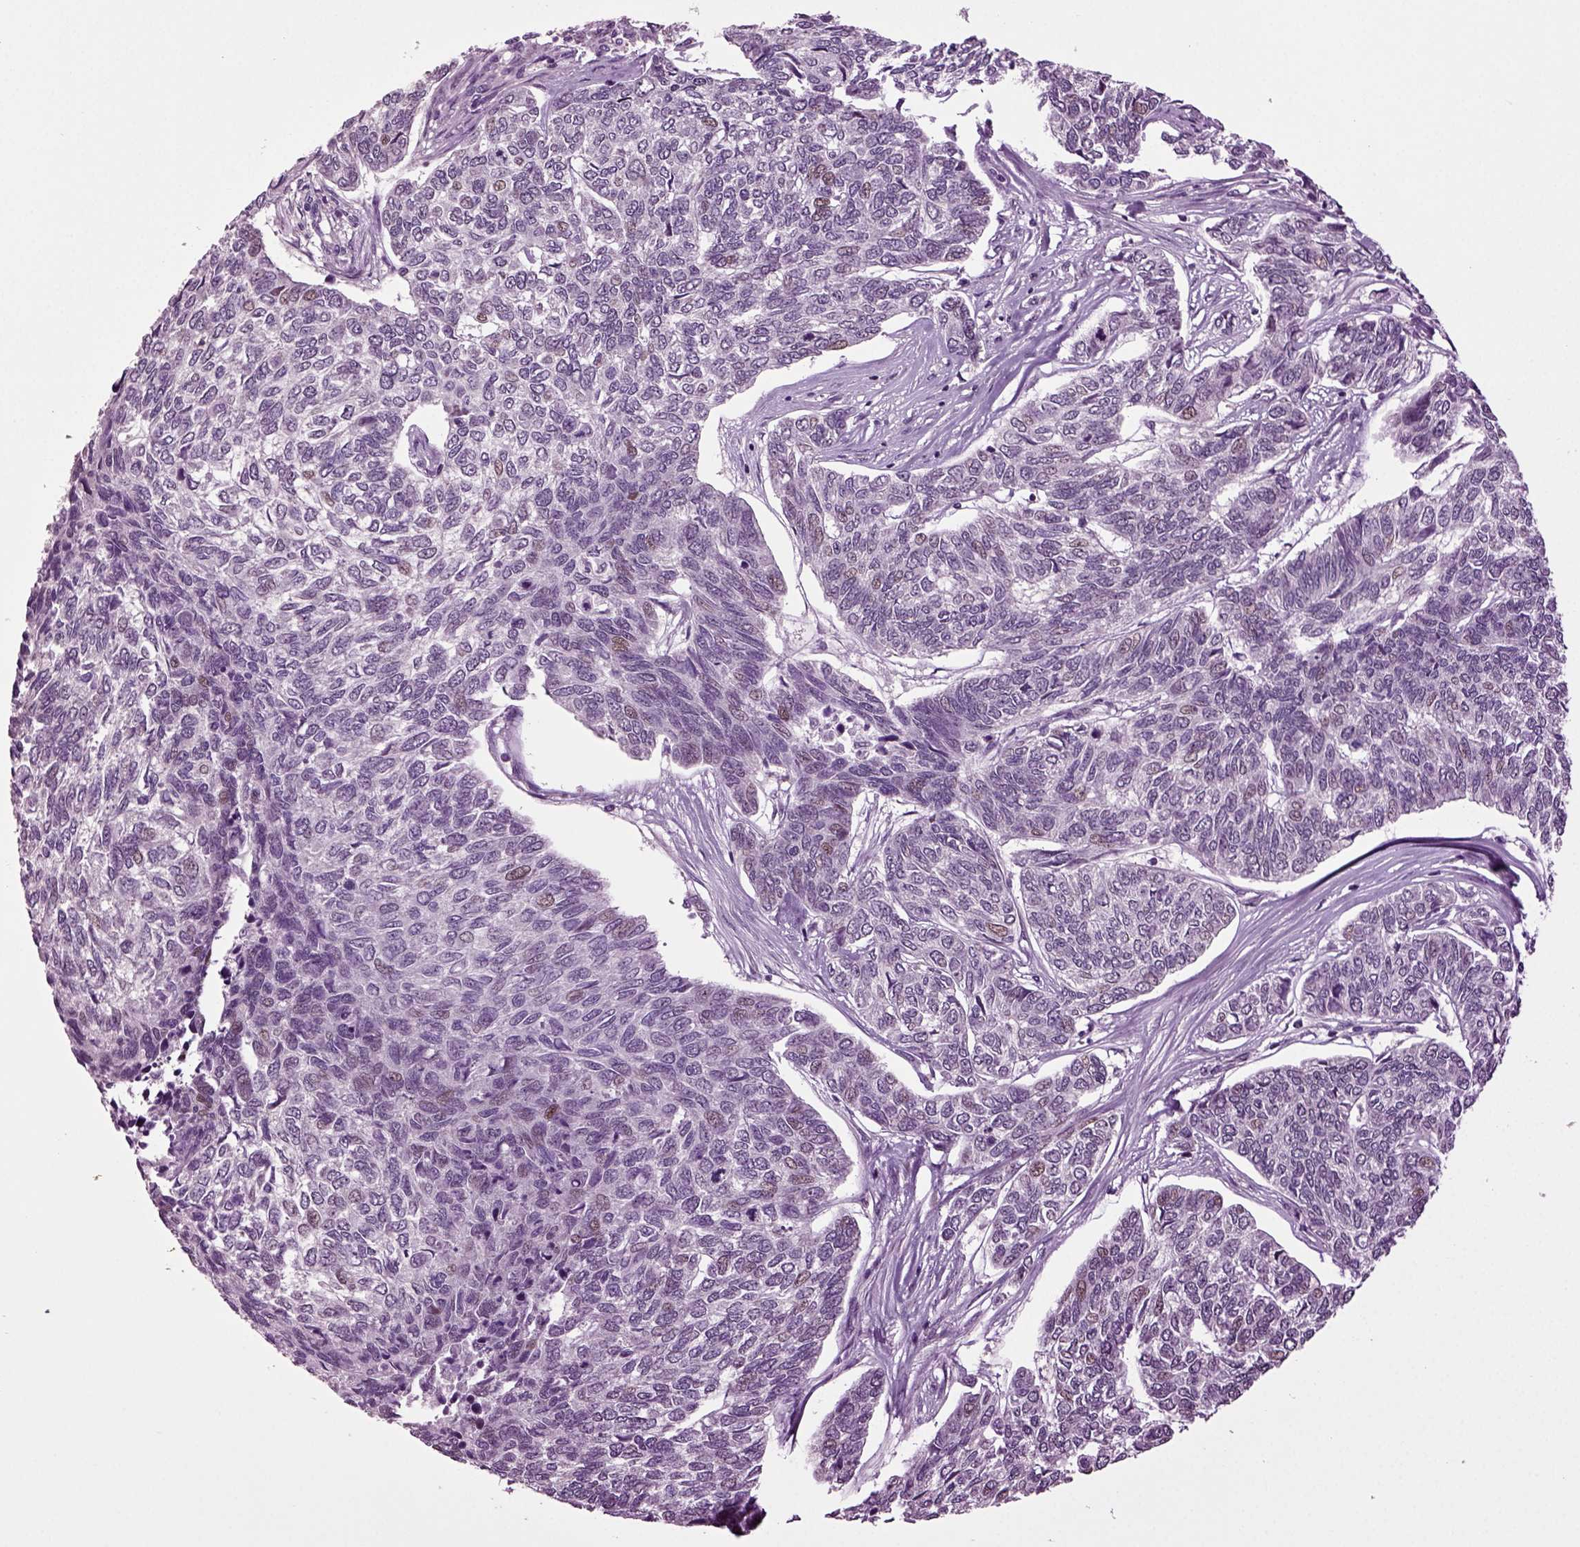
{"staining": {"intensity": "weak", "quantity": "<25%", "location": "nuclear"}, "tissue": "skin cancer", "cell_type": "Tumor cells", "image_type": "cancer", "snomed": [{"axis": "morphology", "description": "Basal cell carcinoma"}, {"axis": "topography", "description": "Skin"}], "caption": "There is no significant staining in tumor cells of skin cancer (basal cell carcinoma).", "gene": "PLCH2", "patient": {"sex": "female", "age": 65}}